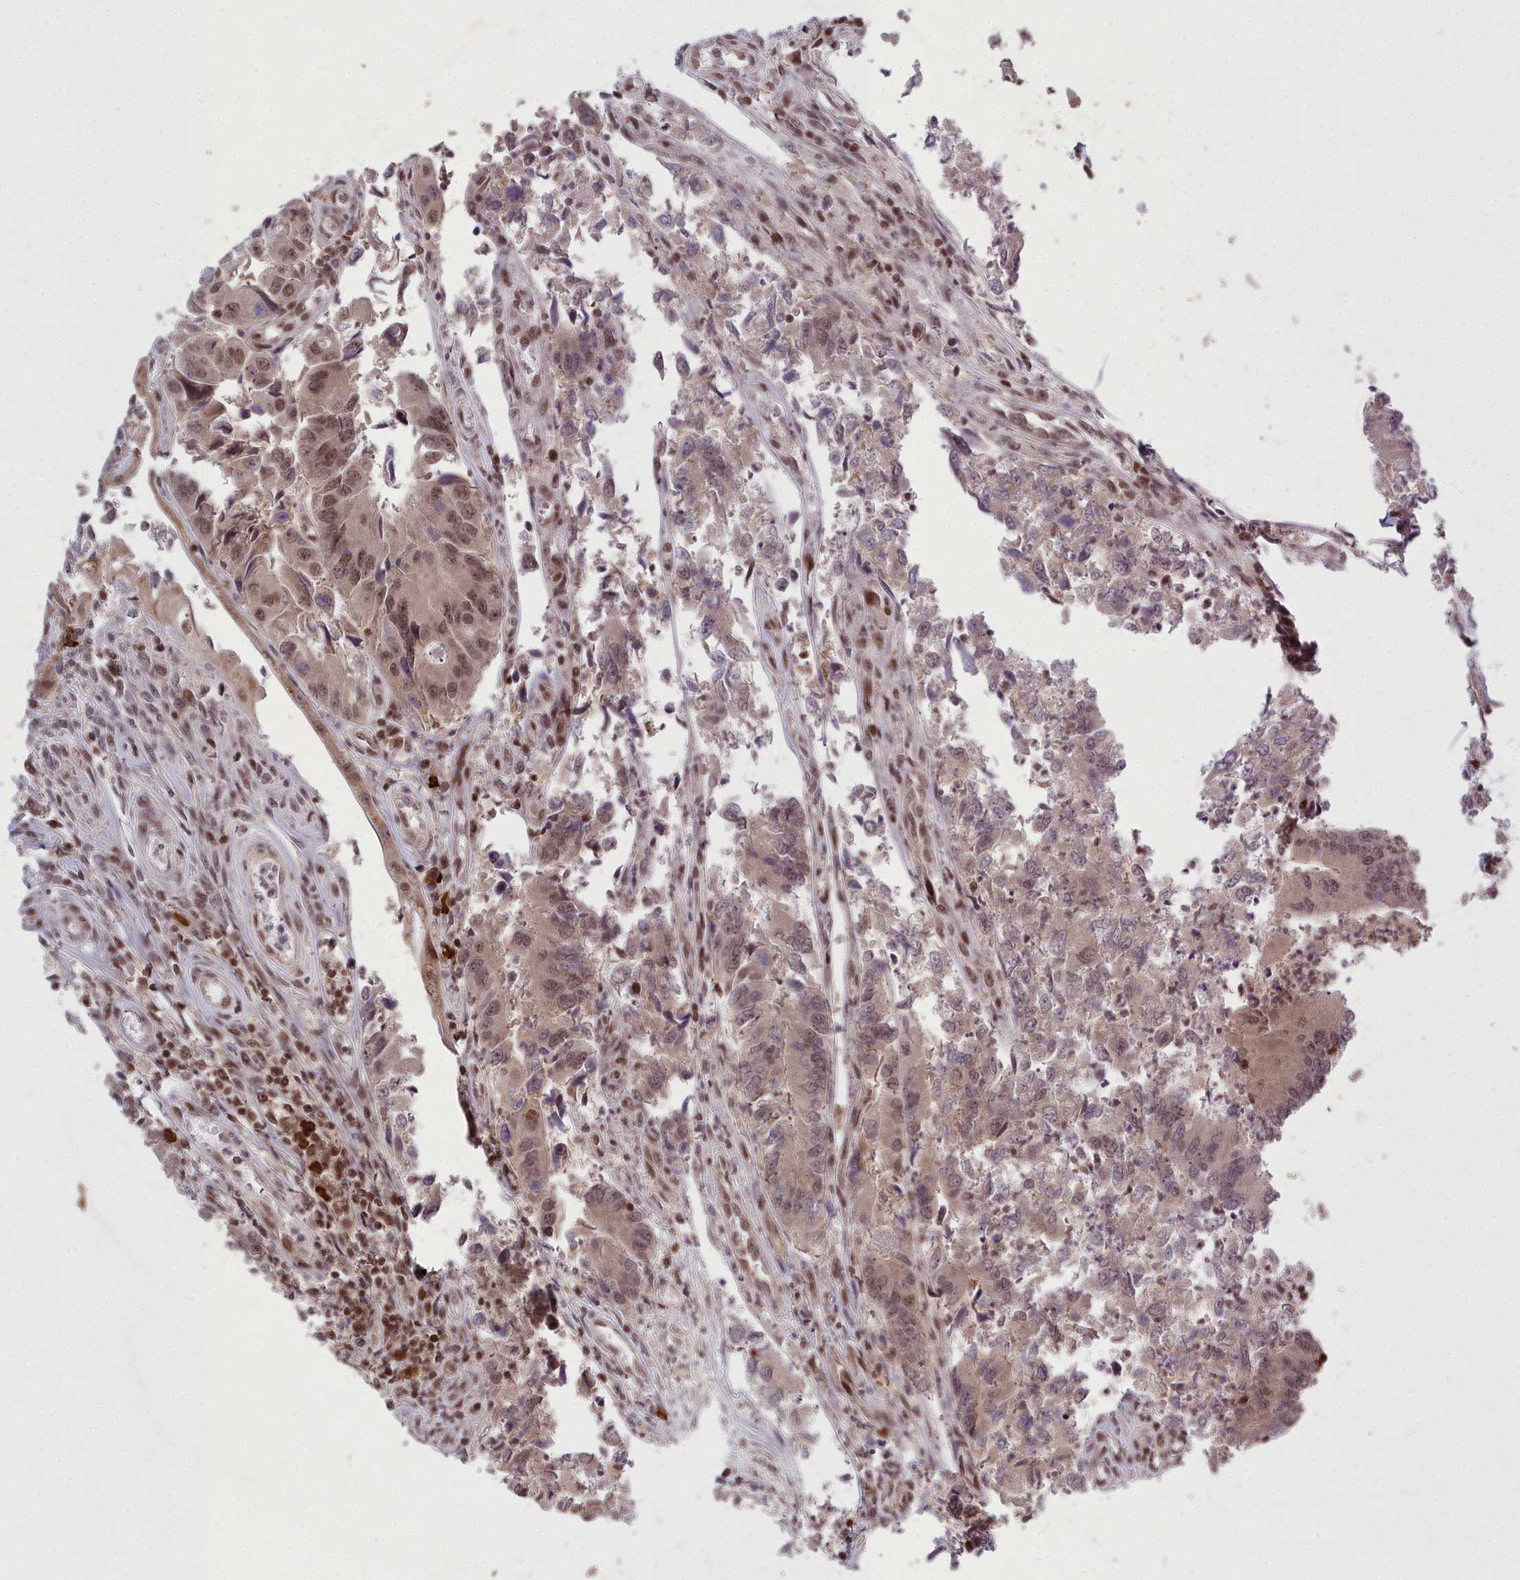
{"staining": {"intensity": "moderate", "quantity": ">75%", "location": "nuclear"}, "tissue": "colorectal cancer", "cell_type": "Tumor cells", "image_type": "cancer", "snomed": [{"axis": "morphology", "description": "Adenocarcinoma, NOS"}, {"axis": "topography", "description": "Colon"}], "caption": "This photomicrograph reveals colorectal cancer stained with IHC to label a protein in brown. The nuclear of tumor cells show moderate positivity for the protein. Nuclei are counter-stained blue.", "gene": "GMEB1", "patient": {"sex": "female", "age": 67}}